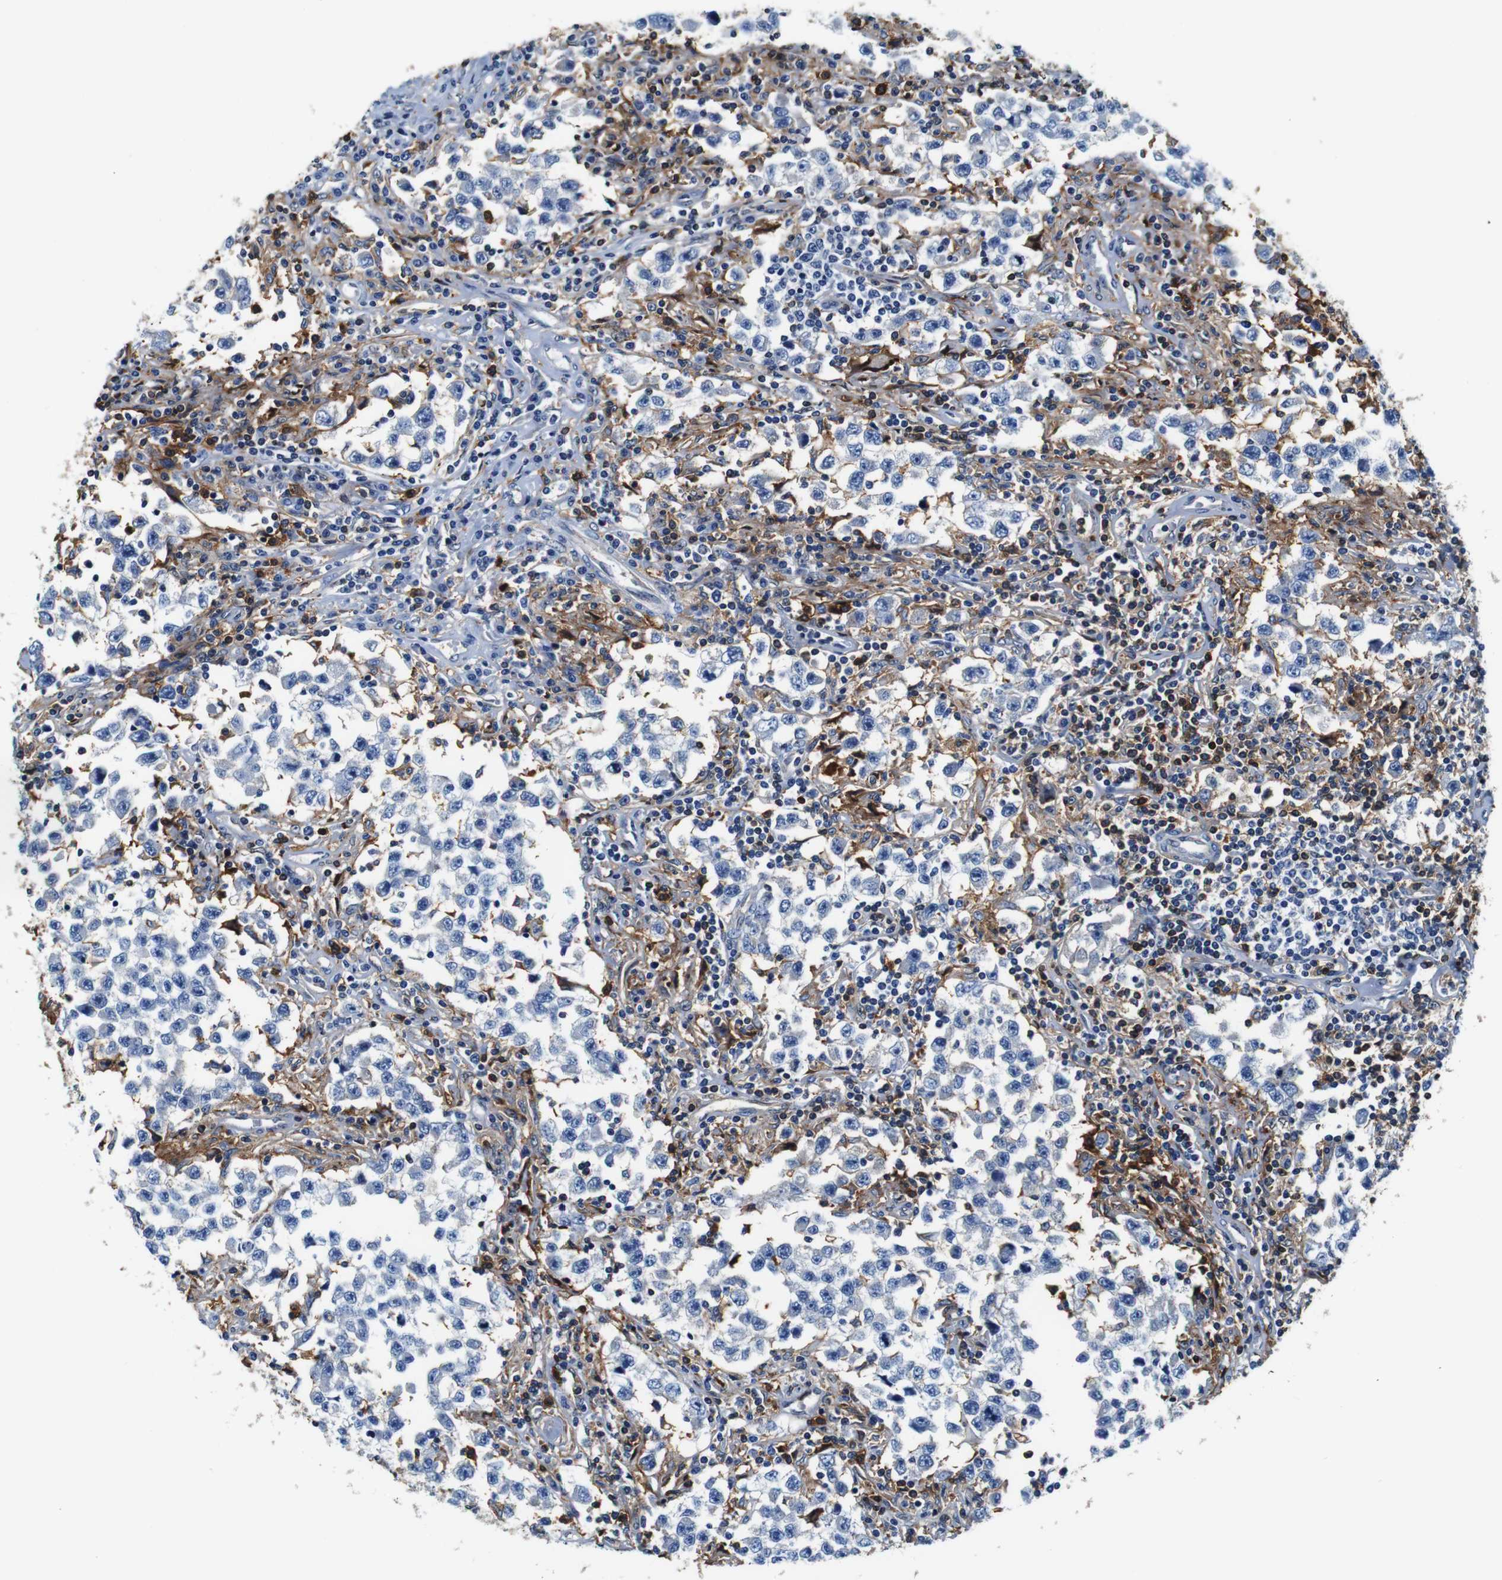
{"staining": {"intensity": "negative", "quantity": "none", "location": "none"}, "tissue": "testis cancer", "cell_type": "Tumor cells", "image_type": "cancer", "snomed": [{"axis": "morphology", "description": "Carcinoma, Embryonal, NOS"}, {"axis": "topography", "description": "Testis"}], "caption": "There is no significant staining in tumor cells of testis cancer.", "gene": "ANXA1", "patient": {"sex": "male", "age": 21}}